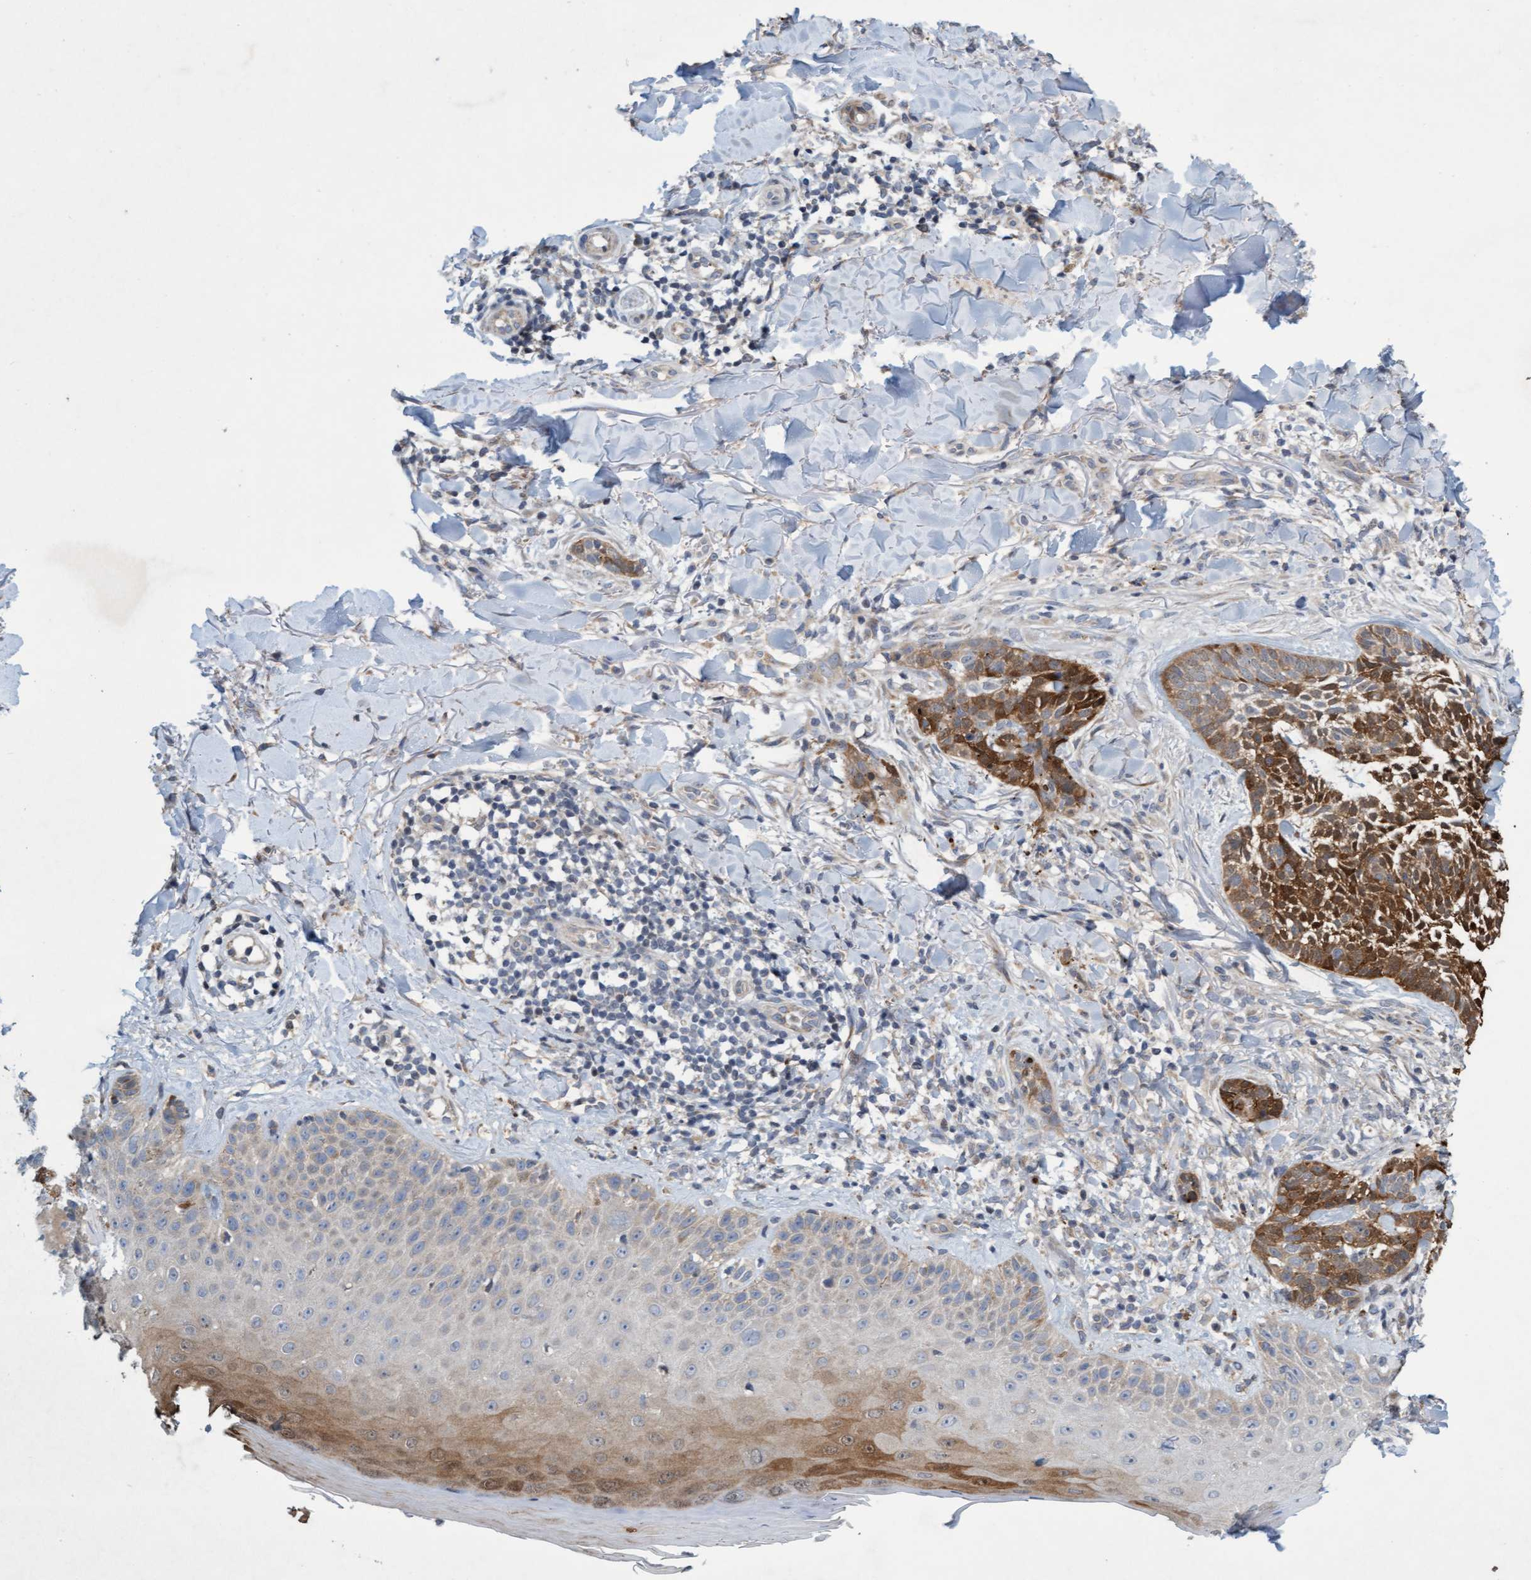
{"staining": {"intensity": "strong", "quantity": ">75%", "location": "cytoplasmic/membranous"}, "tissue": "skin cancer", "cell_type": "Tumor cells", "image_type": "cancer", "snomed": [{"axis": "morphology", "description": "Normal tissue, NOS"}, {"axis": "morphology", "description": "Basal cell carcinoma"}, {"axis": "topography", "description": "Skin"}], "caption": "Immunohistochemical staining of skin cancer (basal cell carcinoma) demonstrates high levels of strong cytoplasmic/membranous protein expression in about >75% of tumor cells.", "gene": "DDHD2", "patient": {"sex": "male", "age": 67}}